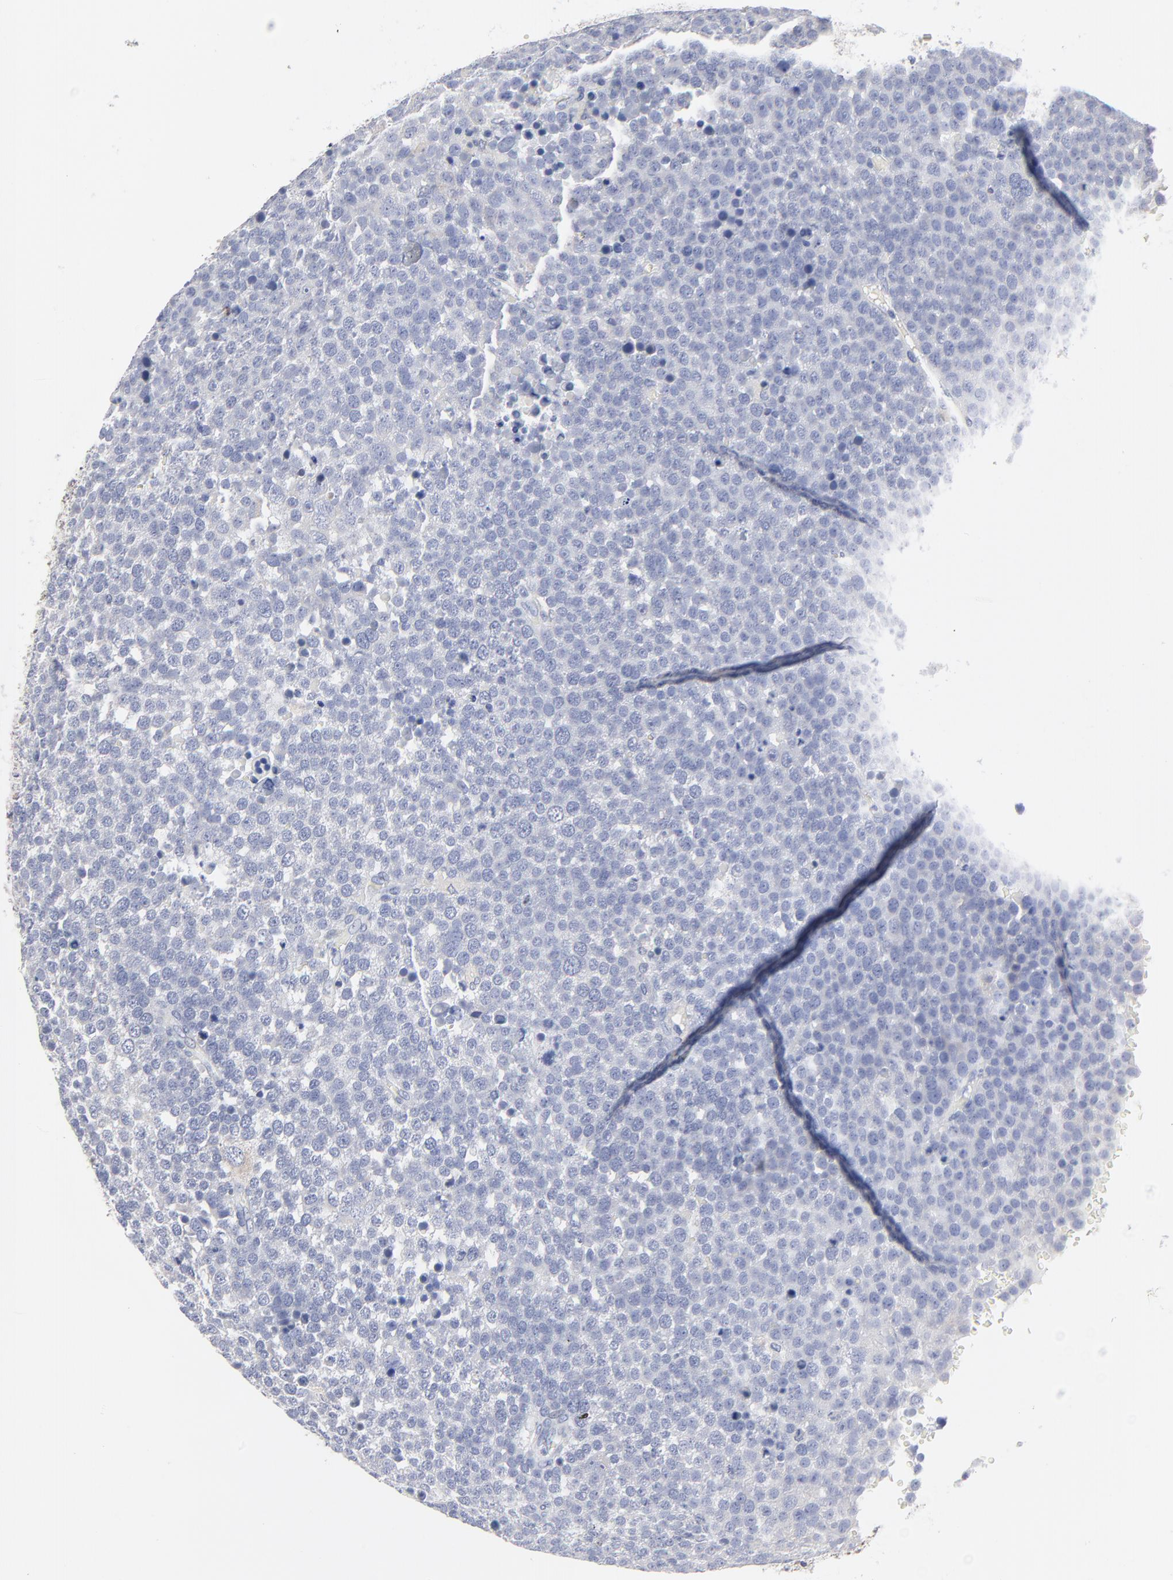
{"staining": {"intensity": "negative", "quantity": "none", "location": "none"}, "tissue": "testis cancer", "cell_type": "Tumor cells", "image_type": "cancer", "snomed": [{"axis": "morphology", "description": "Seminoma, NOS"}, {"axis": "topography", "description": "Testis"}], "caption": "Immunohistochemistry image of human seminoma (testis) stained for a protein (brown), which exhibits no expression in tumor cells. Nuclei are stained in blue.", "gene": "TRIM22", "patient": {"sex": "male", "age": 71}}